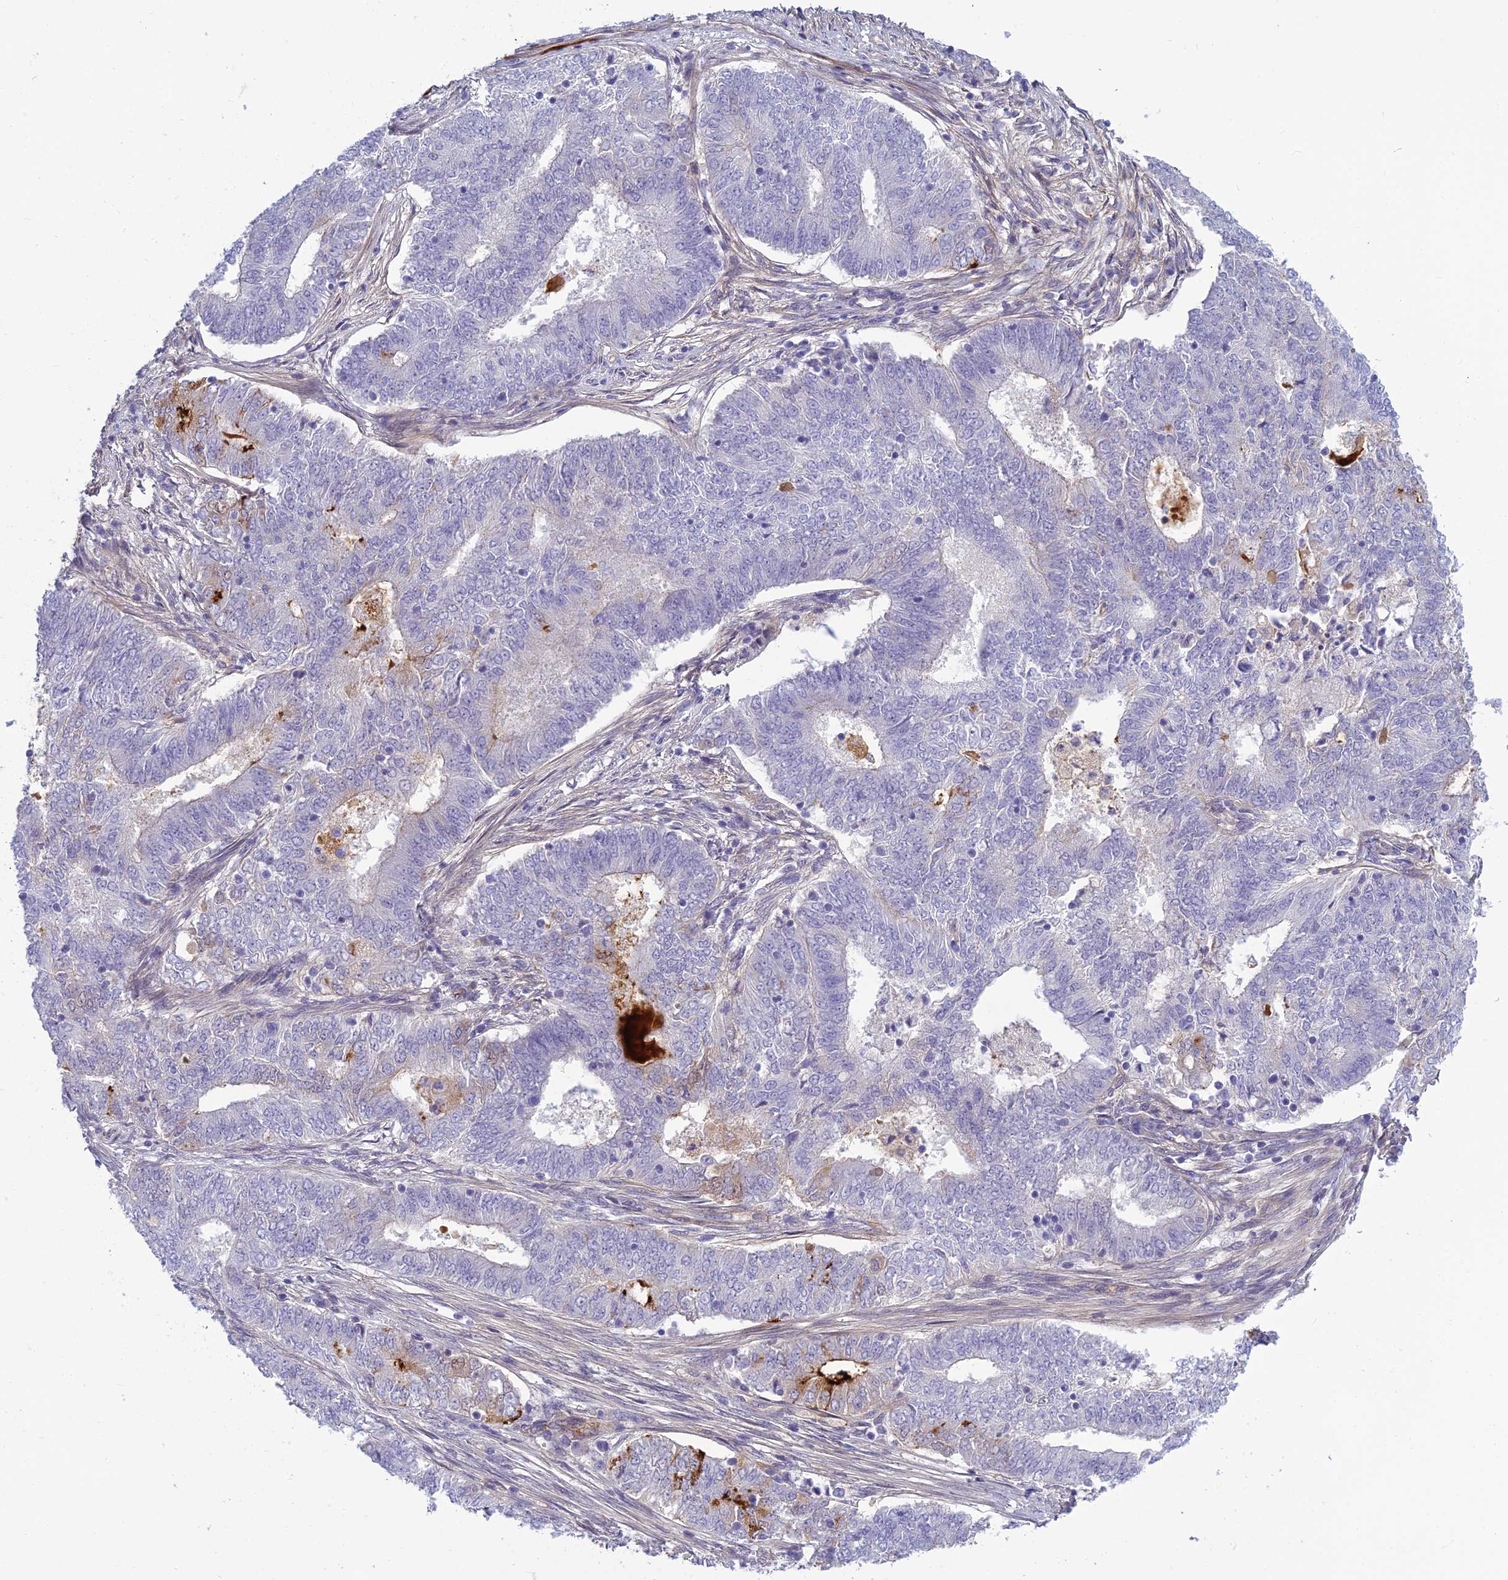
{"staining": {"intensity": "moderate", "quantity": "<25%", "location": "cytoplasmic/membranous"}, "tissue": "endometrial cancer", "cell_type": "Tumor cells", "image_type": "cancer", "snomed": [{"axis": "morphology", "description": "Adenocarcinoma, NOS"}, {"axis": "topography", "description": "Endometrium"}], "caption": "A low amount of moderate cytoplasmic/membranous positivity is appreciated in approximately <25% of tumor cells in endometrial cancer (adenocarcinoma) tissue.", "gene": "CLEC11A", "patient": {"sex": "female", "age": 62}}